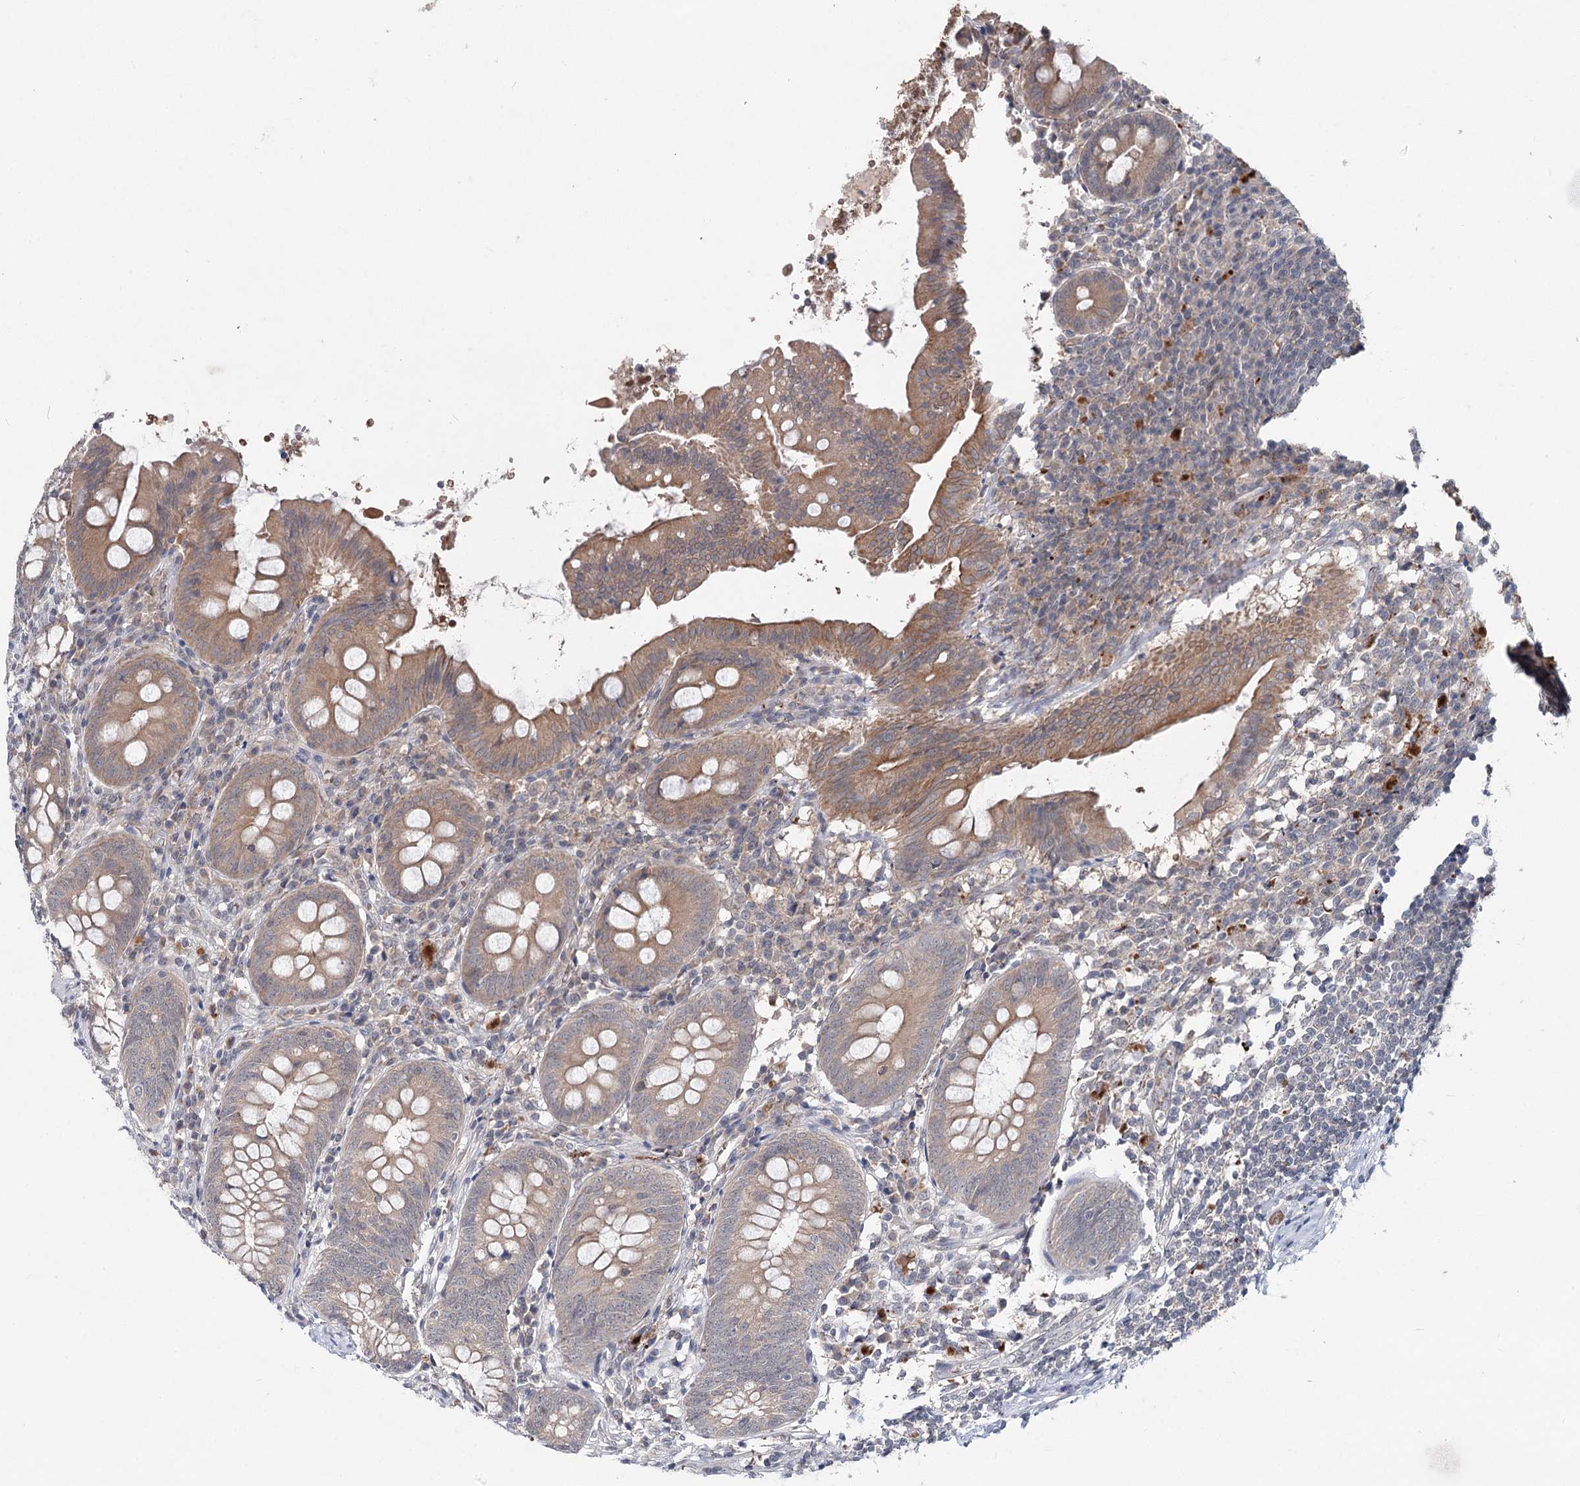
{"staining": {"intensity": "moderate", "quantity": "25%-75%", "location": "cytoplasmic/membranous"}, "tissue": "appendix", "cell_type": "Glandular cells", "image_type": "normal", "snomed": [{"axis": "morphology", "description": "Normal tissue, NOS"}, {"axis": "topography", "description": "Appendix"}], "caption": "High-magnification brightfield microscopy of benign appendix stained with DAB (brown) and counterstained with hematoxylin (blue). glandular cells exhibit moderate cytoplasmic/membranous positivity is identified in approximately25%-75% of cells. The staining was performed using DAB (3,3'-diaminobenzidine), with brown indicating positive protein expression. Nuclei are stained blue with hematoxylin.", "gene": "FBXO7", "patient": {"sex": "female", "age": 54}}